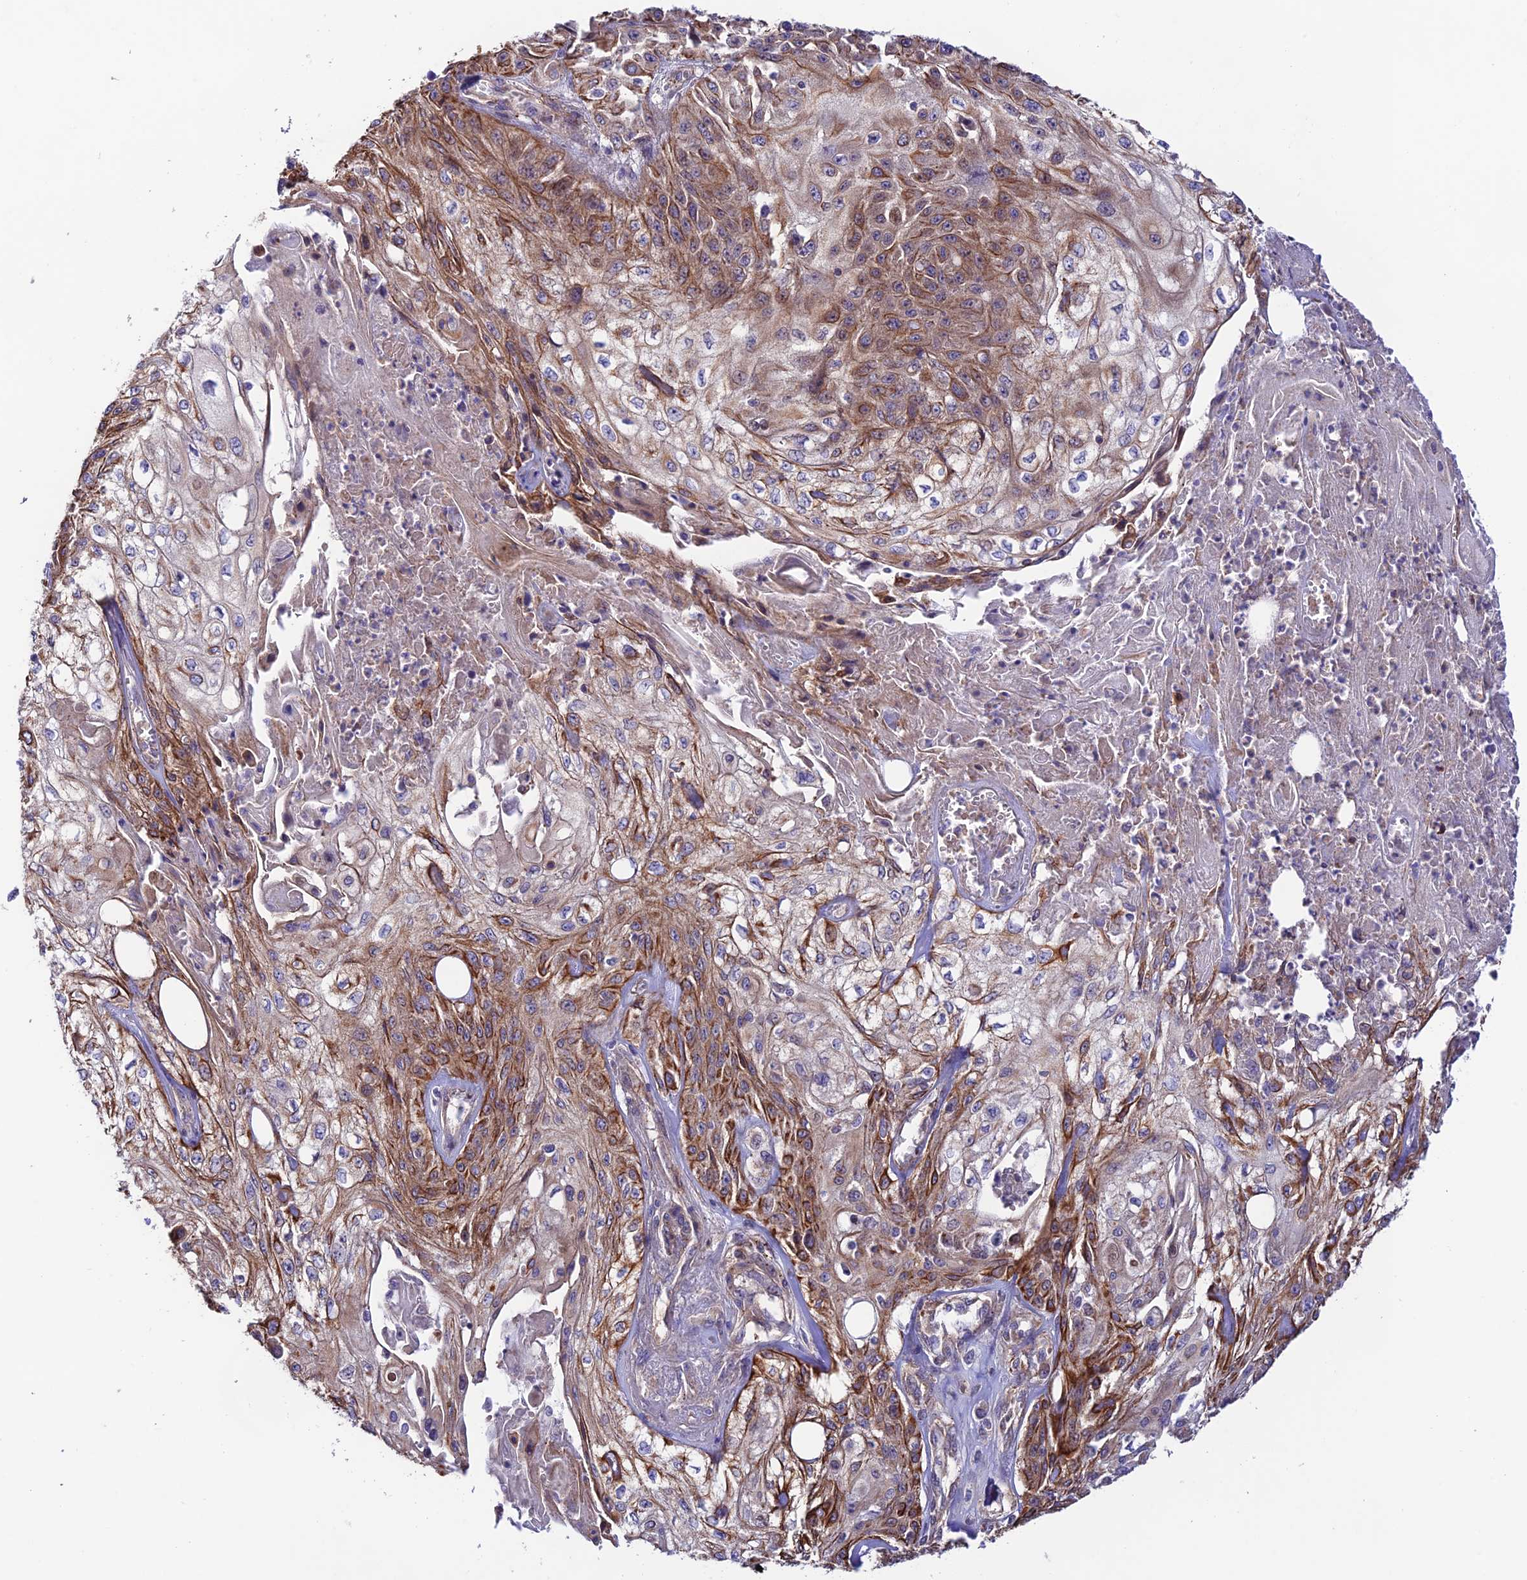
{"staining": {"intensity": "moderate", "quantity": "25%-75%", "location": "cytoplasmic/membranous"}, "tissue": "skin cancer", "cell_type": "Tumor cells", "image_type": "cancer", "snomed": [{"axis": "morphology", "description": "Squamous cell carcinoma, NOS"}, {"axis": "morphology", "description": "Squamous cell carcinoma, metastatic, NOS"}, {"axis": "topography", "description": "Skin"}, {"axis": "topography", "description": "Lymph node"}], "caption": "Immunohistochemistry (IHC) micrograph of neoplastic tissue: squamous cell carcinoma (skin) stained using immunohistochemistry (IHC) exhibits medium levels of moderate protein expression localized specifically in the cytoplasmic/membranous of tumor cells, appearing as a cytoplasmic/membranous brown color.", "gene": "BRME1", "patient": {"sex": "male", "age": 75}}